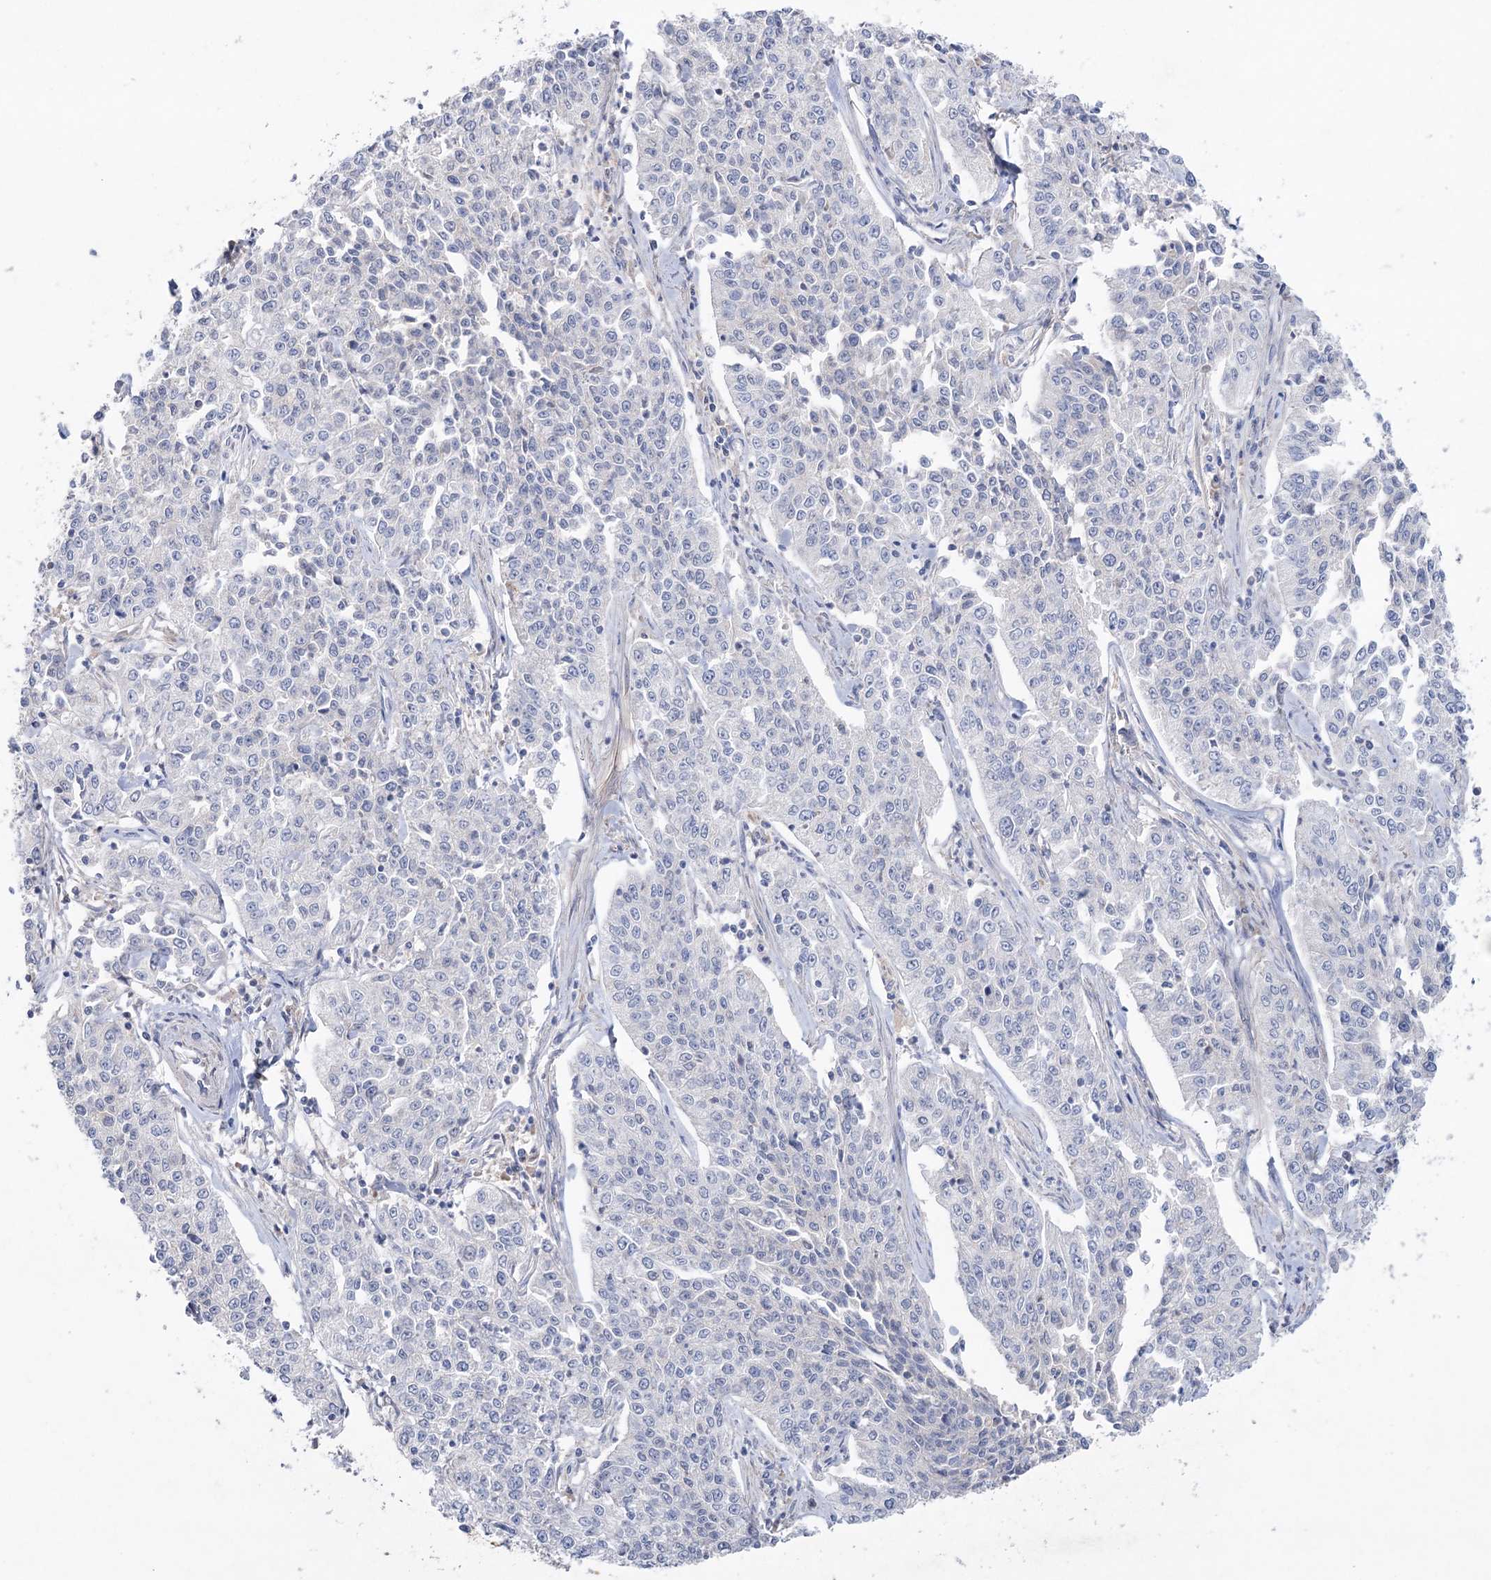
{"staining": {"intensity": "negative", "quantity": "none", "location": "none"}, "tissue": "cervical cancer", "cell_type": "Tumor cells", "image_type": "cancer", "snomed": [{"axis": "morphology", "description": "Squamous cell carcinoma, NOS"}, {"axis": "topography", "description": "Cervix"}], "caption": "This is an immunohistochemistry image of human cervical cancer (squamous cell carcinoma). There is no staining in tumor cells.", "gene": "MTCH2", "patient": {"sex": "female", "age": 35}}